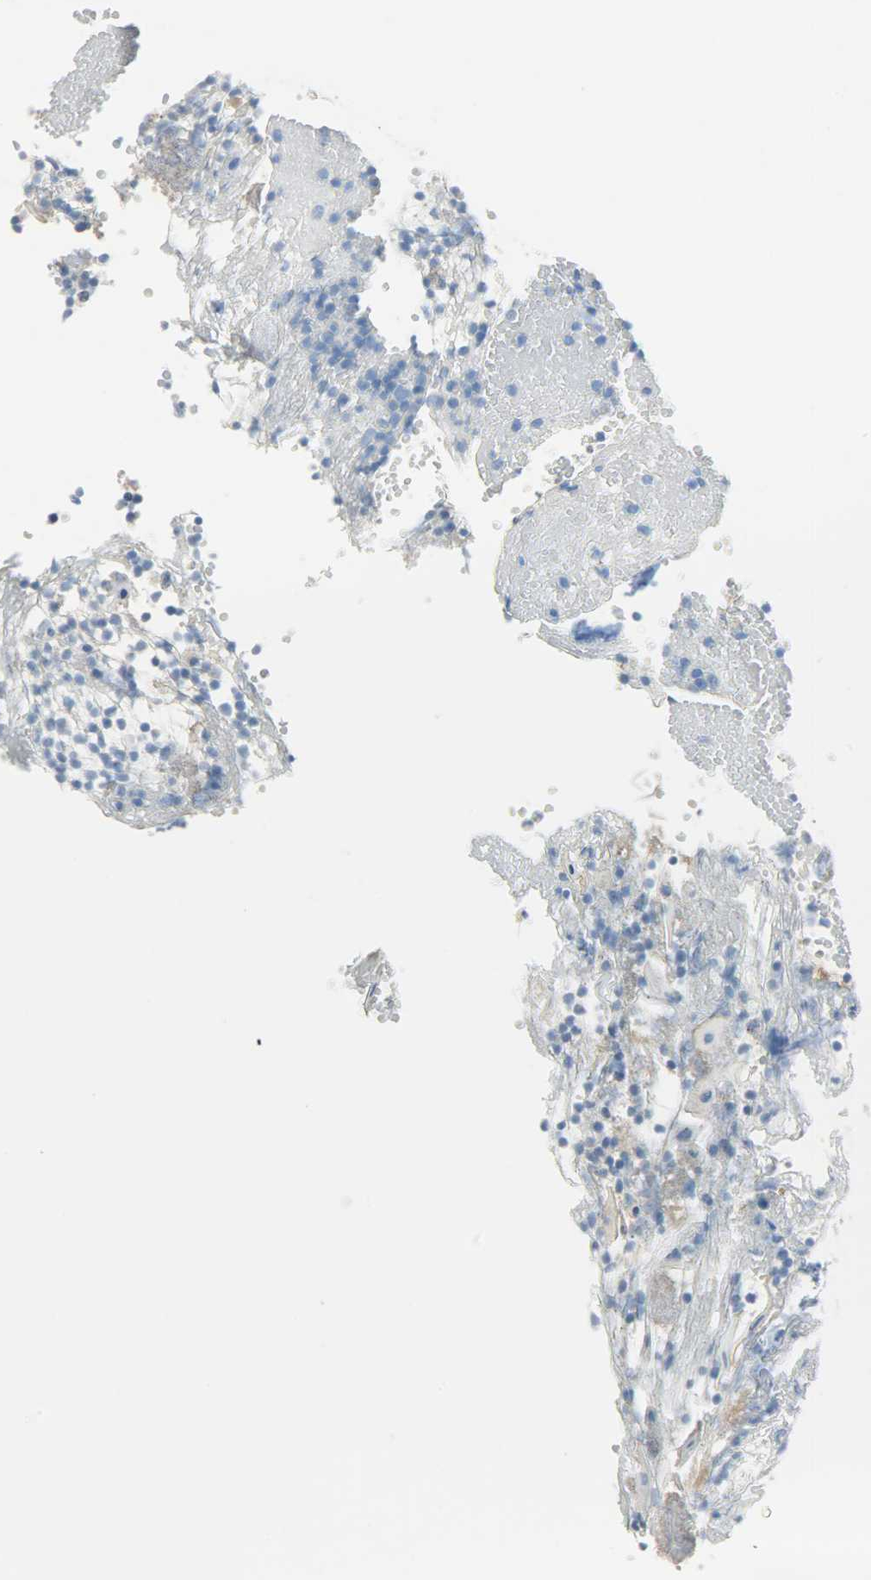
{"staining": {"intensity": "weak", "quantity": "25%-75%", "location": "cytoplasmic/membranous"}, "tissue": "tonsil", "cell_type": "Squamous epithelial cells", "image_type": "normal", "snomed": [{"axis": "morphology", "description": "Normal tissue, NOS"}, {"axis": "topography", "description": "Tonsil"}], "caption": "A high-resolution histopathology image shows immunohistochemistry staining of unremarkable tonsil, which shows weak cytoplasmic/membranous positivity in about 25%-75% of squamous epithelial cells.", "gene": "PROM1", "patient": {"sex": "female", "age": 40}}